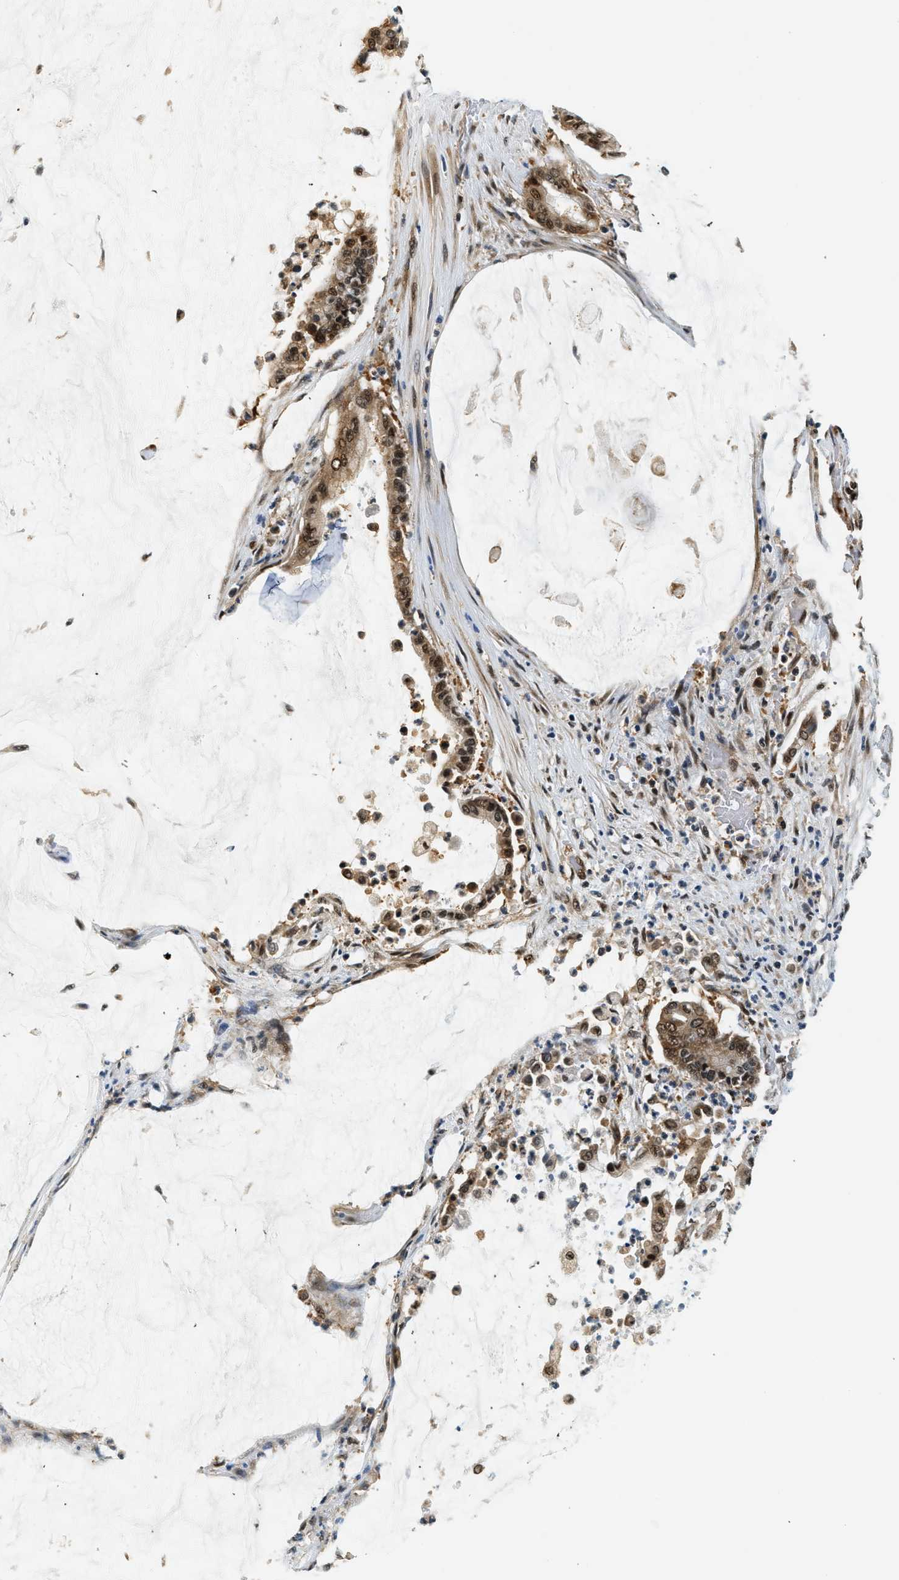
{"staining": {"intensity": "strong", "quantity": ">75%", "location": "cytoplasmic/membranous,nuclear"}, "tissue": "pancreatic cancer", "cell_type": "Tumor cells", "image_type": "cancer", "snomed": [{"axis": "morphology", "description": "Adenocarcinoma, NOS"}, {"axis": "topography", "description": "Pancreas"}], "caption": "A high amount of strong cytoplasmic/membranous and nuclear staining is identified in about >75% of tumor cells in pancreatic cancer tissue.", "gene": "PSMD3", "patient": {"sex": "male", "age": 41}}